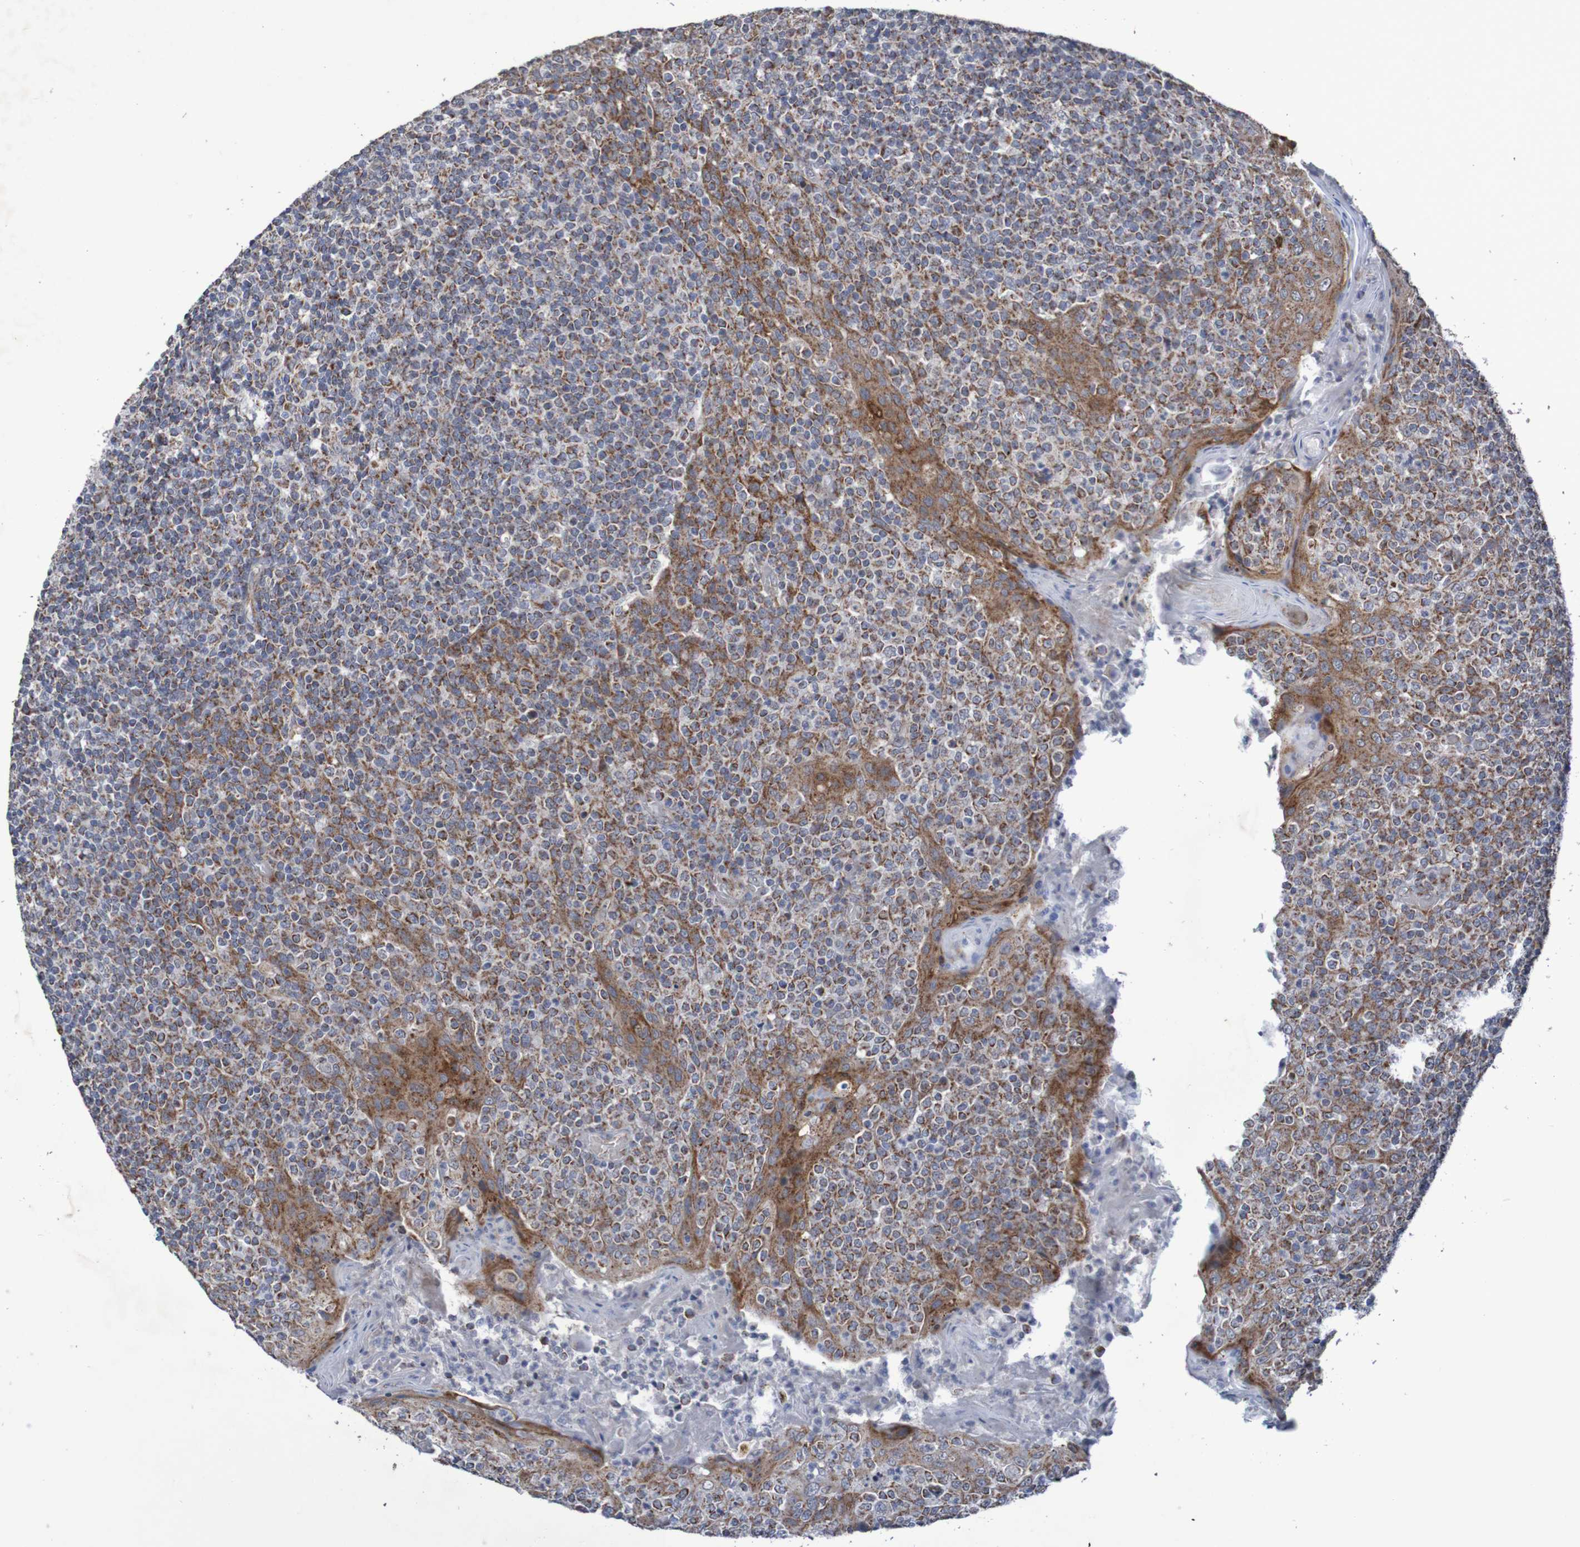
{"staining": {"intensity": "strong", "quantity": "25%-75%", "location": "cytoplasmic/membranous"}, "tissue": "tonsil", "cell_type": "Germinal center cells", "image_type": "normal", "snomed": [{"axis": "morphology", "description": "Normal tissue, NOS"}, {"axis": "topography", "description": "Tonsil"}], "caption": "Approximately 25%-75% of germinal center cells in unremarkable tonsil demonstrate strong cytoplasmic/membranous protein expression as visualized by brown immunohistochemical staining.", "gene": "DVL1", "patient": {"sex": "female", "age": 19}}